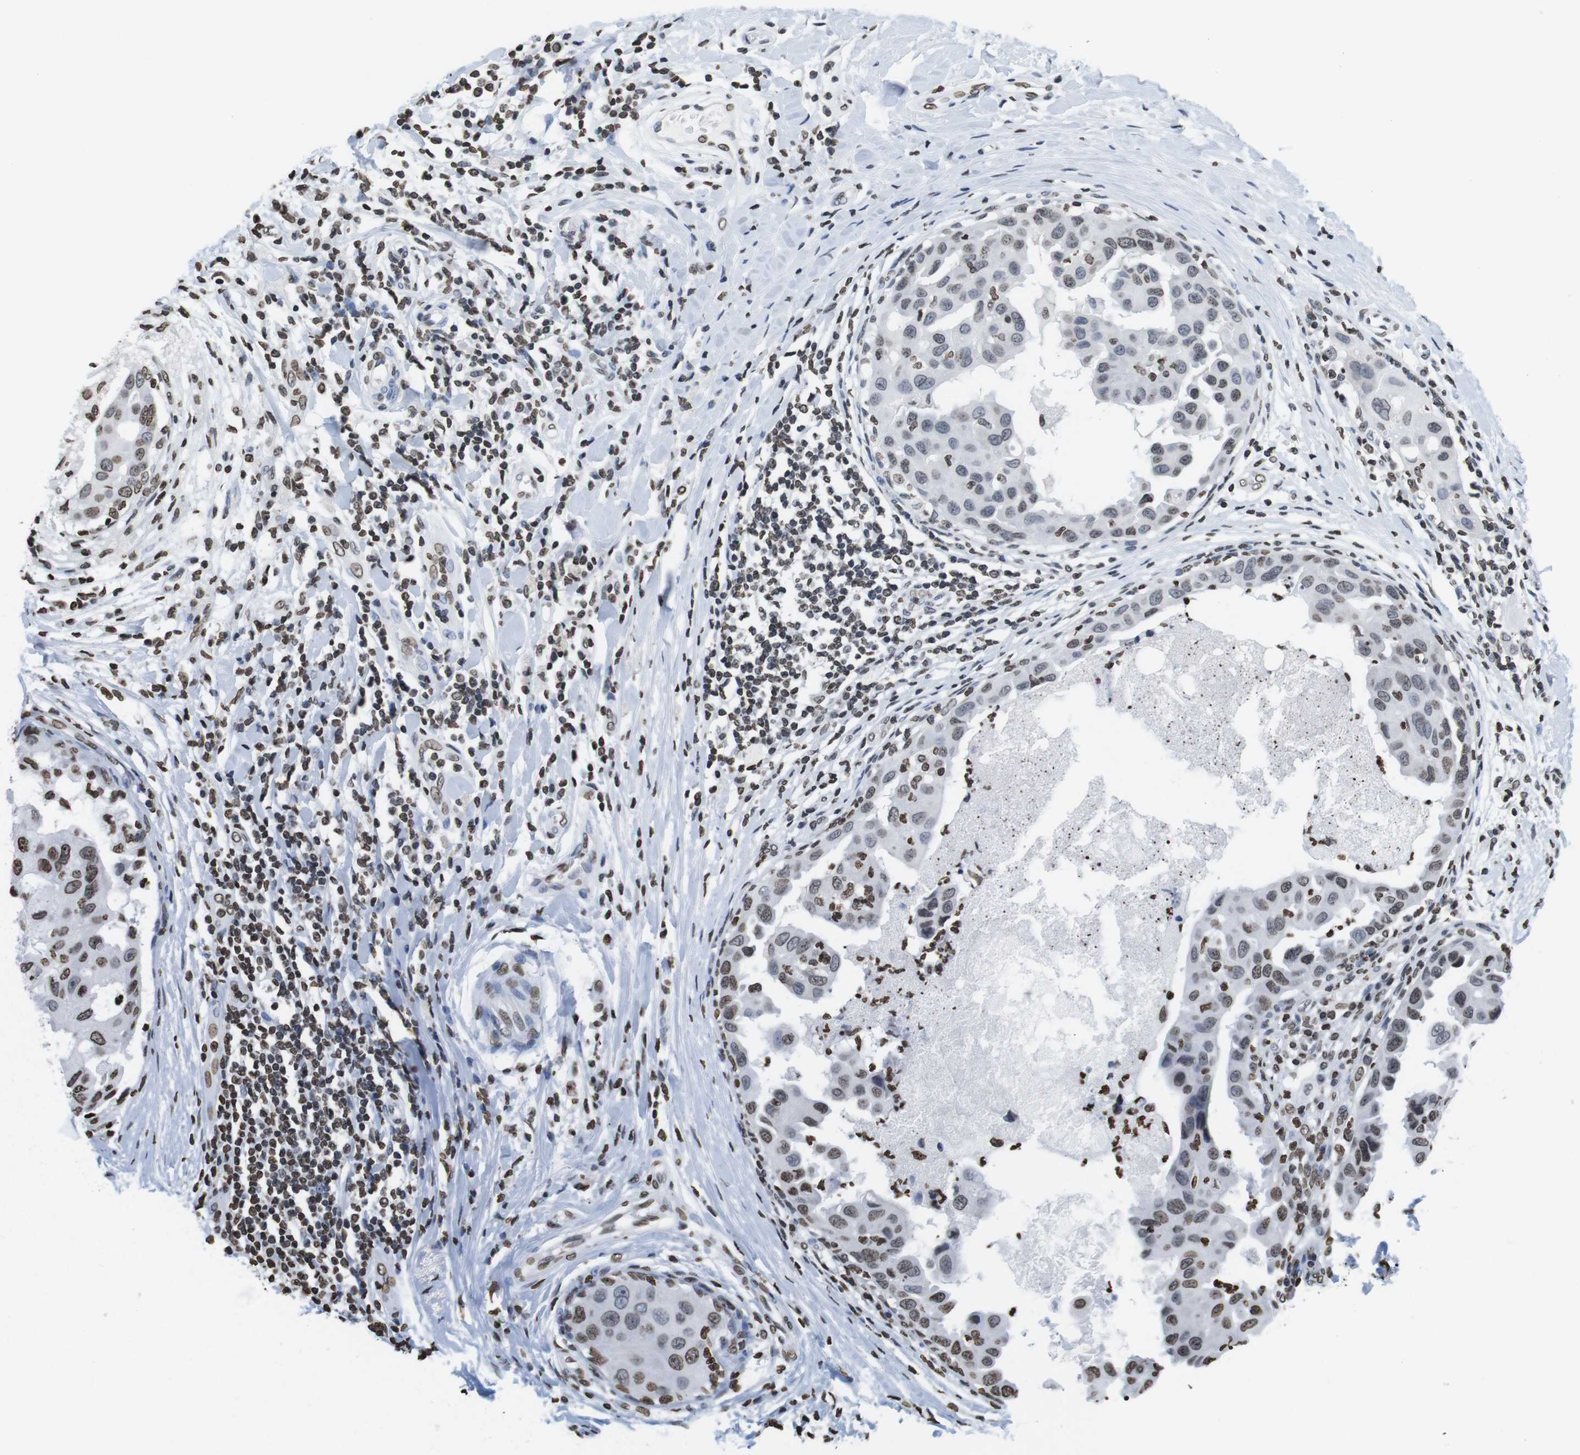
{"staining": {"intensity": "moderate", "quantity": ">75%", "location": "nuclear"}, "tissue": "breast cancer", "cell_type": "Tumor cells", "image_type": "cancer", "snomed": [{"axis": "morphology", "description": "Duct carcinoma"}, {"axis": "topography", "description": "Breast"}], "caption": "Immunohistochemical staining of human invasive ductal carcinoma (breast) exhibits medium levels of moderate nuclear staining in approximately >75% of tumor cells.", "gene": "BSX", "patient": {"sex": "female", "age": 27}}